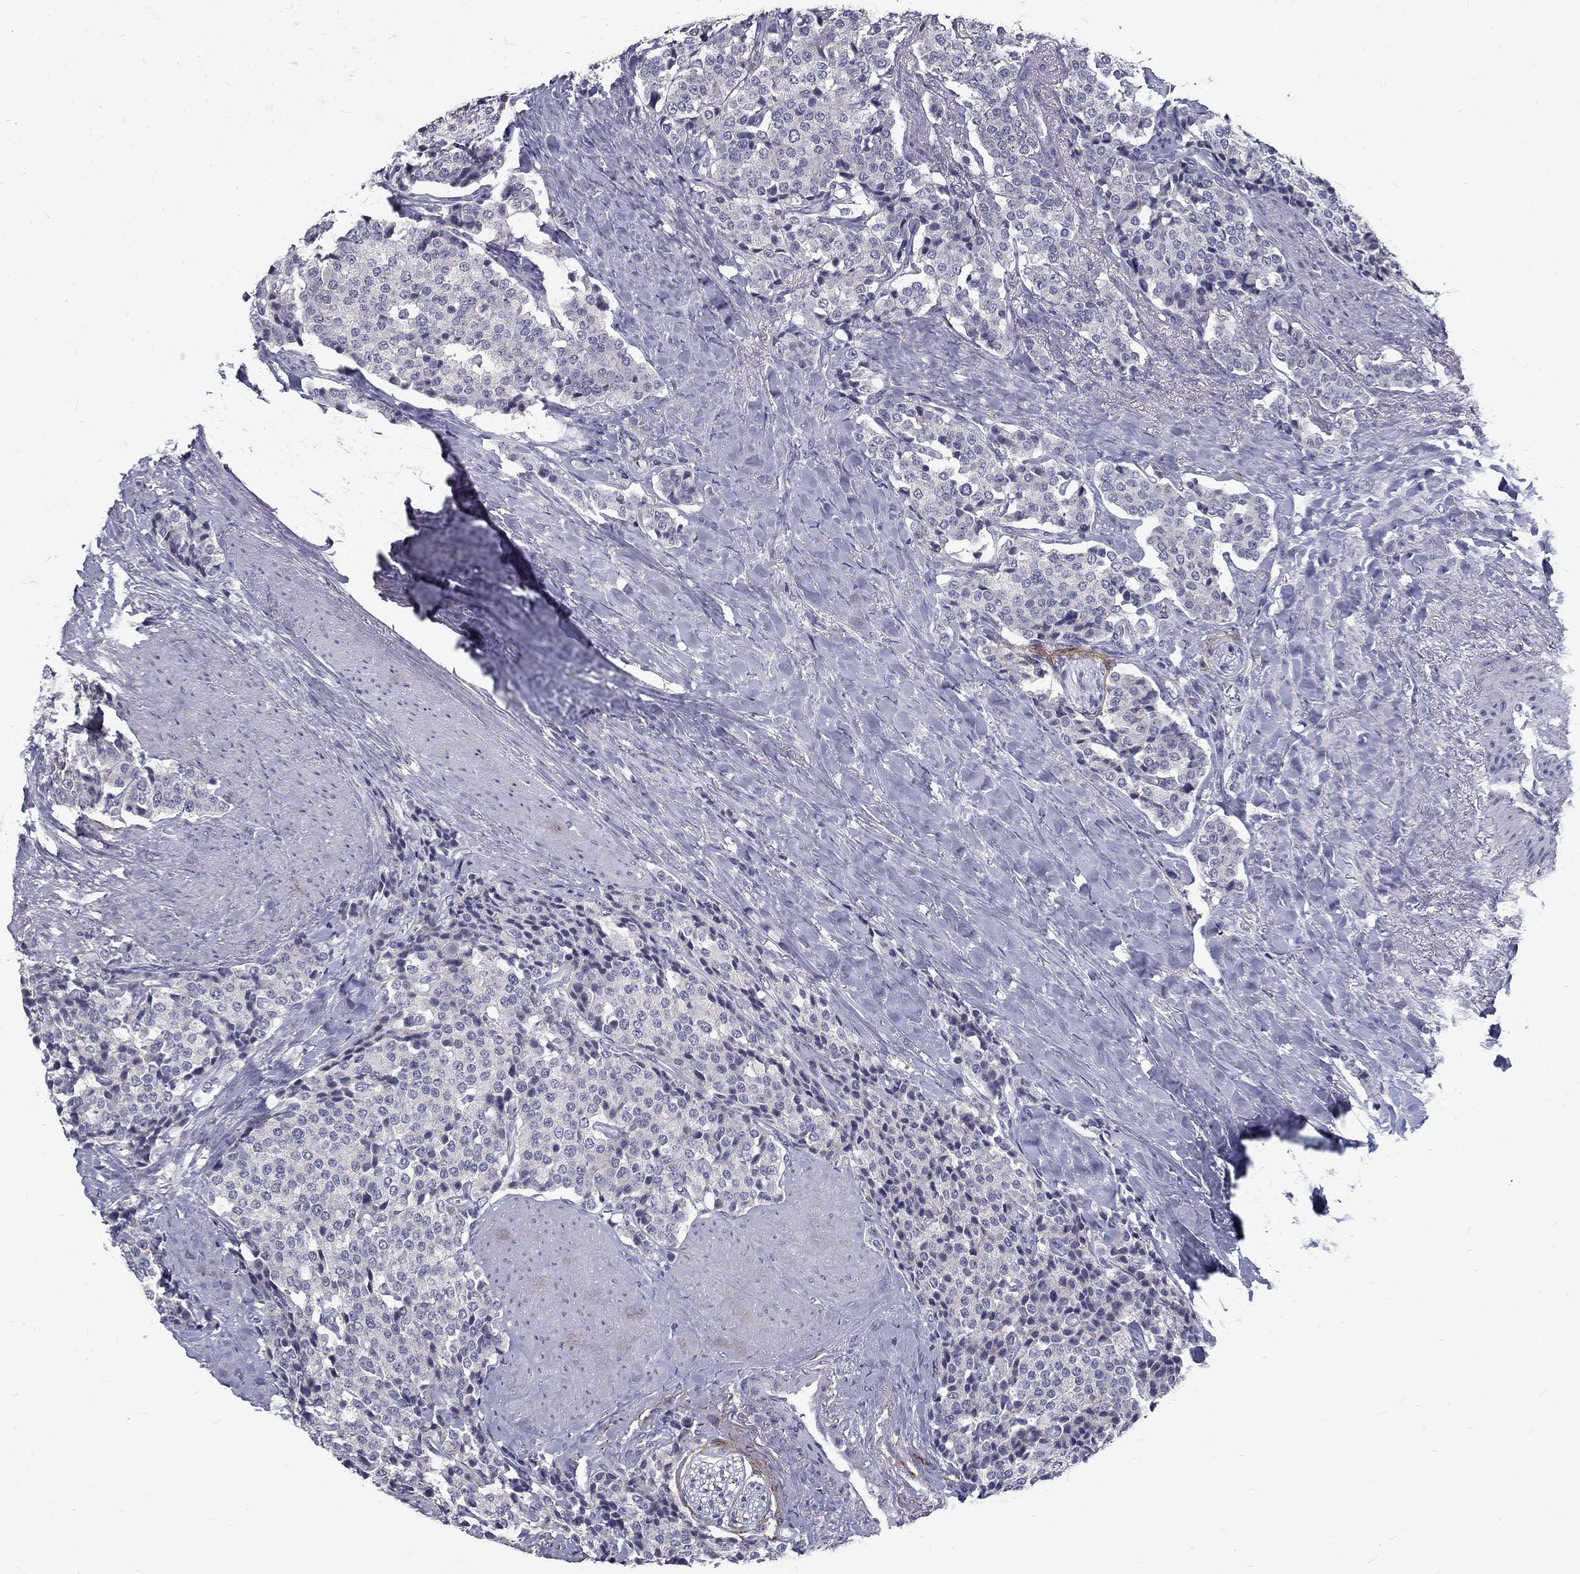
{"staining": {"intensity": "negative", "quantity": "none", "location": "none"}, "tissue": "carcinoid", "cell_type": "Tumor cells", "image_type": "cancer", "snomed": [{"axis": "morphology", "description": "Carcinoid, malignant, NOS"}, {"axis": "topography", "description": "Small intestine"}], "caption": "Tumor cells are negative for brown protein staining in carcinoid.", "gene": "NOS1", "patient": {"sex": "female", "age": 58}}